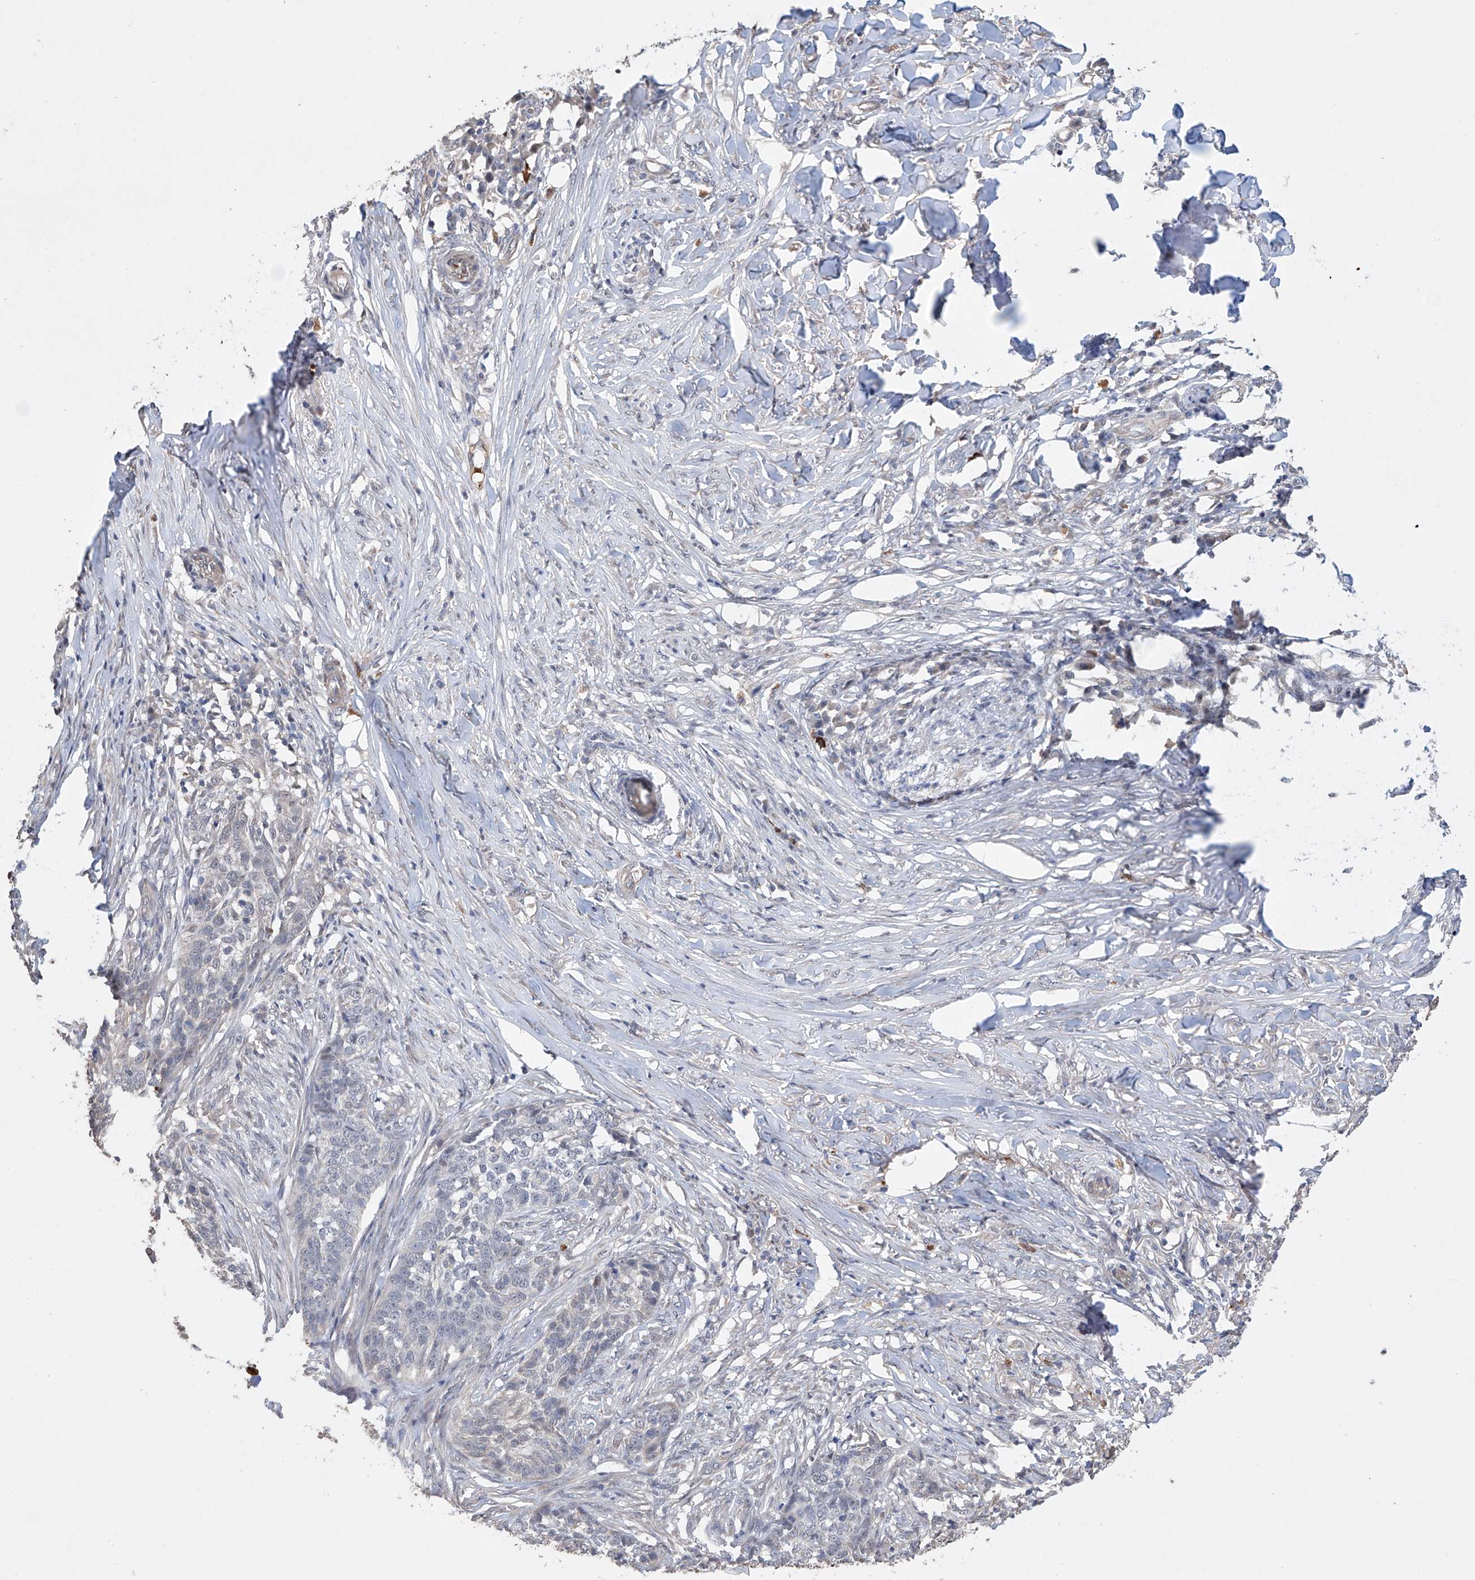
{"staining": {"intensity": "negative", "quantity": "none", "location": "none"}, "tissue": "skin cancer", "cell_type": "Tumor cells", "image_type": "cancer", "snomed": [{"axis": "morphology", "description": "Basal cell carcinoma"}, {"axis": "topography", "description": "Skin"}], "caption": "This is an immunohistochemistry image of basal cell carcinoma (skin). There is no positivity in tumor cells.", "gene": "AFG1L", "patient": {"sex": "male", "age": 85}}